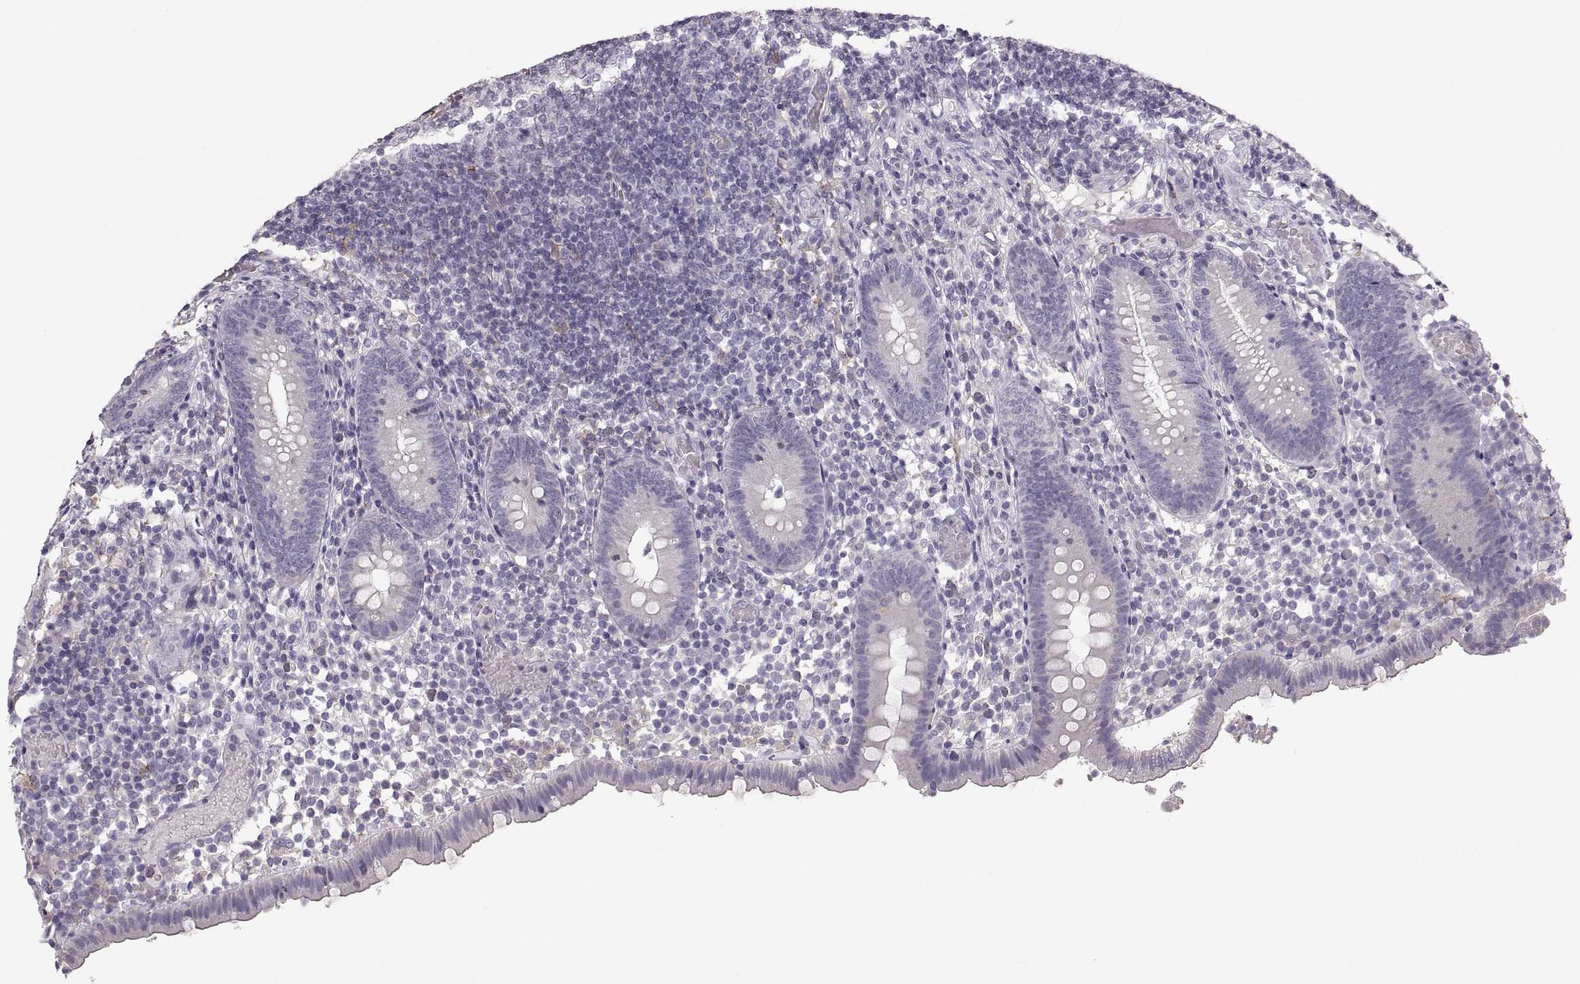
{"staining": {"intensity": "negative", "quantity": "none", "location": "none"}, "tissue": "appendix", "cell_type": "Glandular cells", "image_type": "normal", "snomed": [{"axis": "morphology", "description": "Normal tissue, NOS"}, {"axis": "topography", "description": "Appendix"}], "caption": "The histopathology image displays no significant staining in glandular cells of appendix.", "gene": "RUNDC3A", "patient": {"sex": "female", "age": 32}}